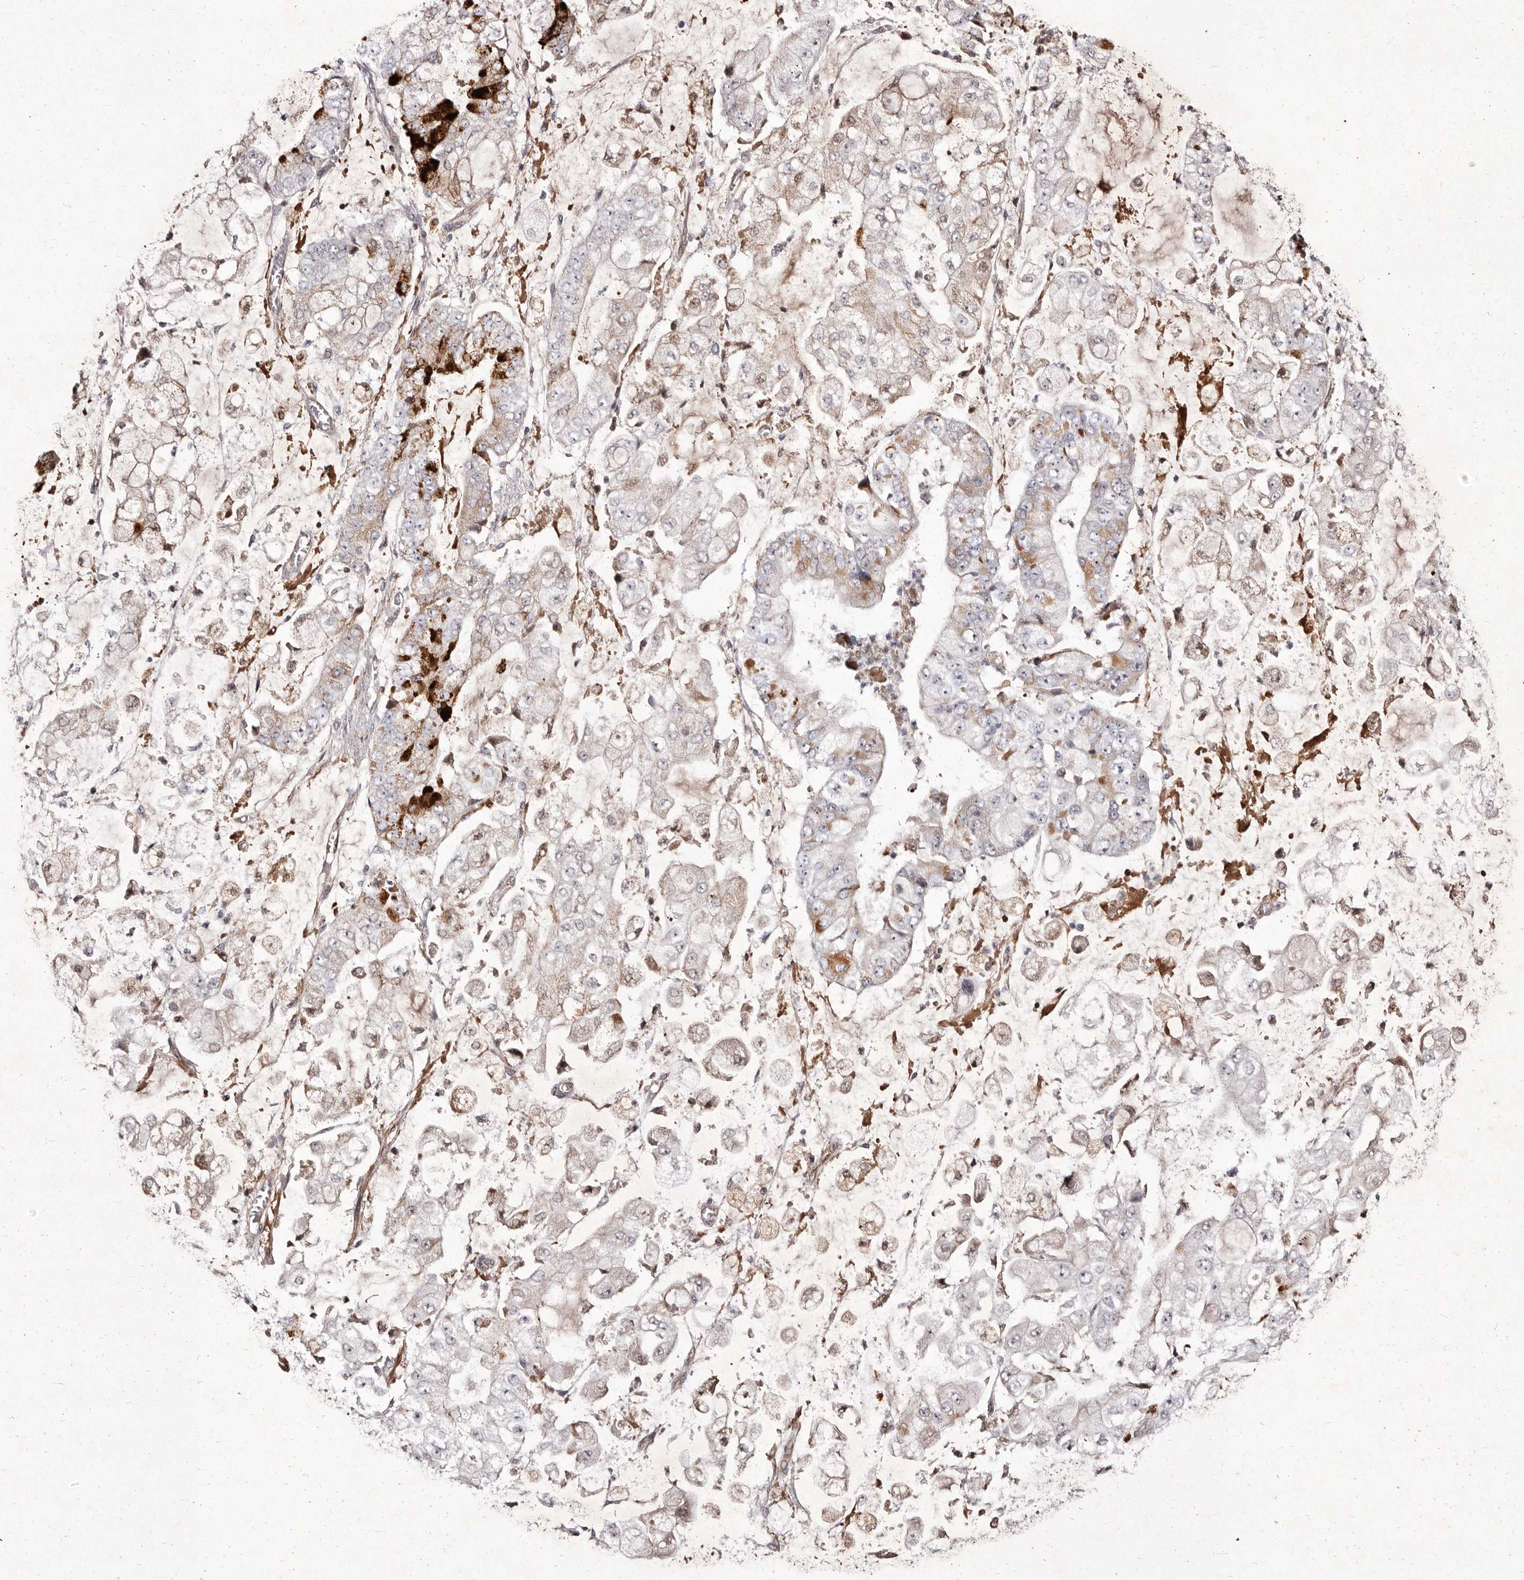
{"staining": {"intensity": "moderate", "quantity": "25%-75%", "location": "cytoplasmic/membranous"}, "tissue": "stomach cancer", "cell_type": "Tumor cells", "image_type": "cancer", "snomed": [{"axis": "morphology", "description": "Adenocarcinoma, NOS"}, {"axis": "topography", "description": "Stomach"}], "caption": "The micrograph demonstrates staining of stomach cancer (adenocarcinoma), revealing moderate cytoplasmic/membranous protein expression (brown color) within tumor cells. (Brightfield microscopy of DAB IHC at high magnification).", "gene": "GIMAP4", "patient": {"sex": "male", "age": 76}}